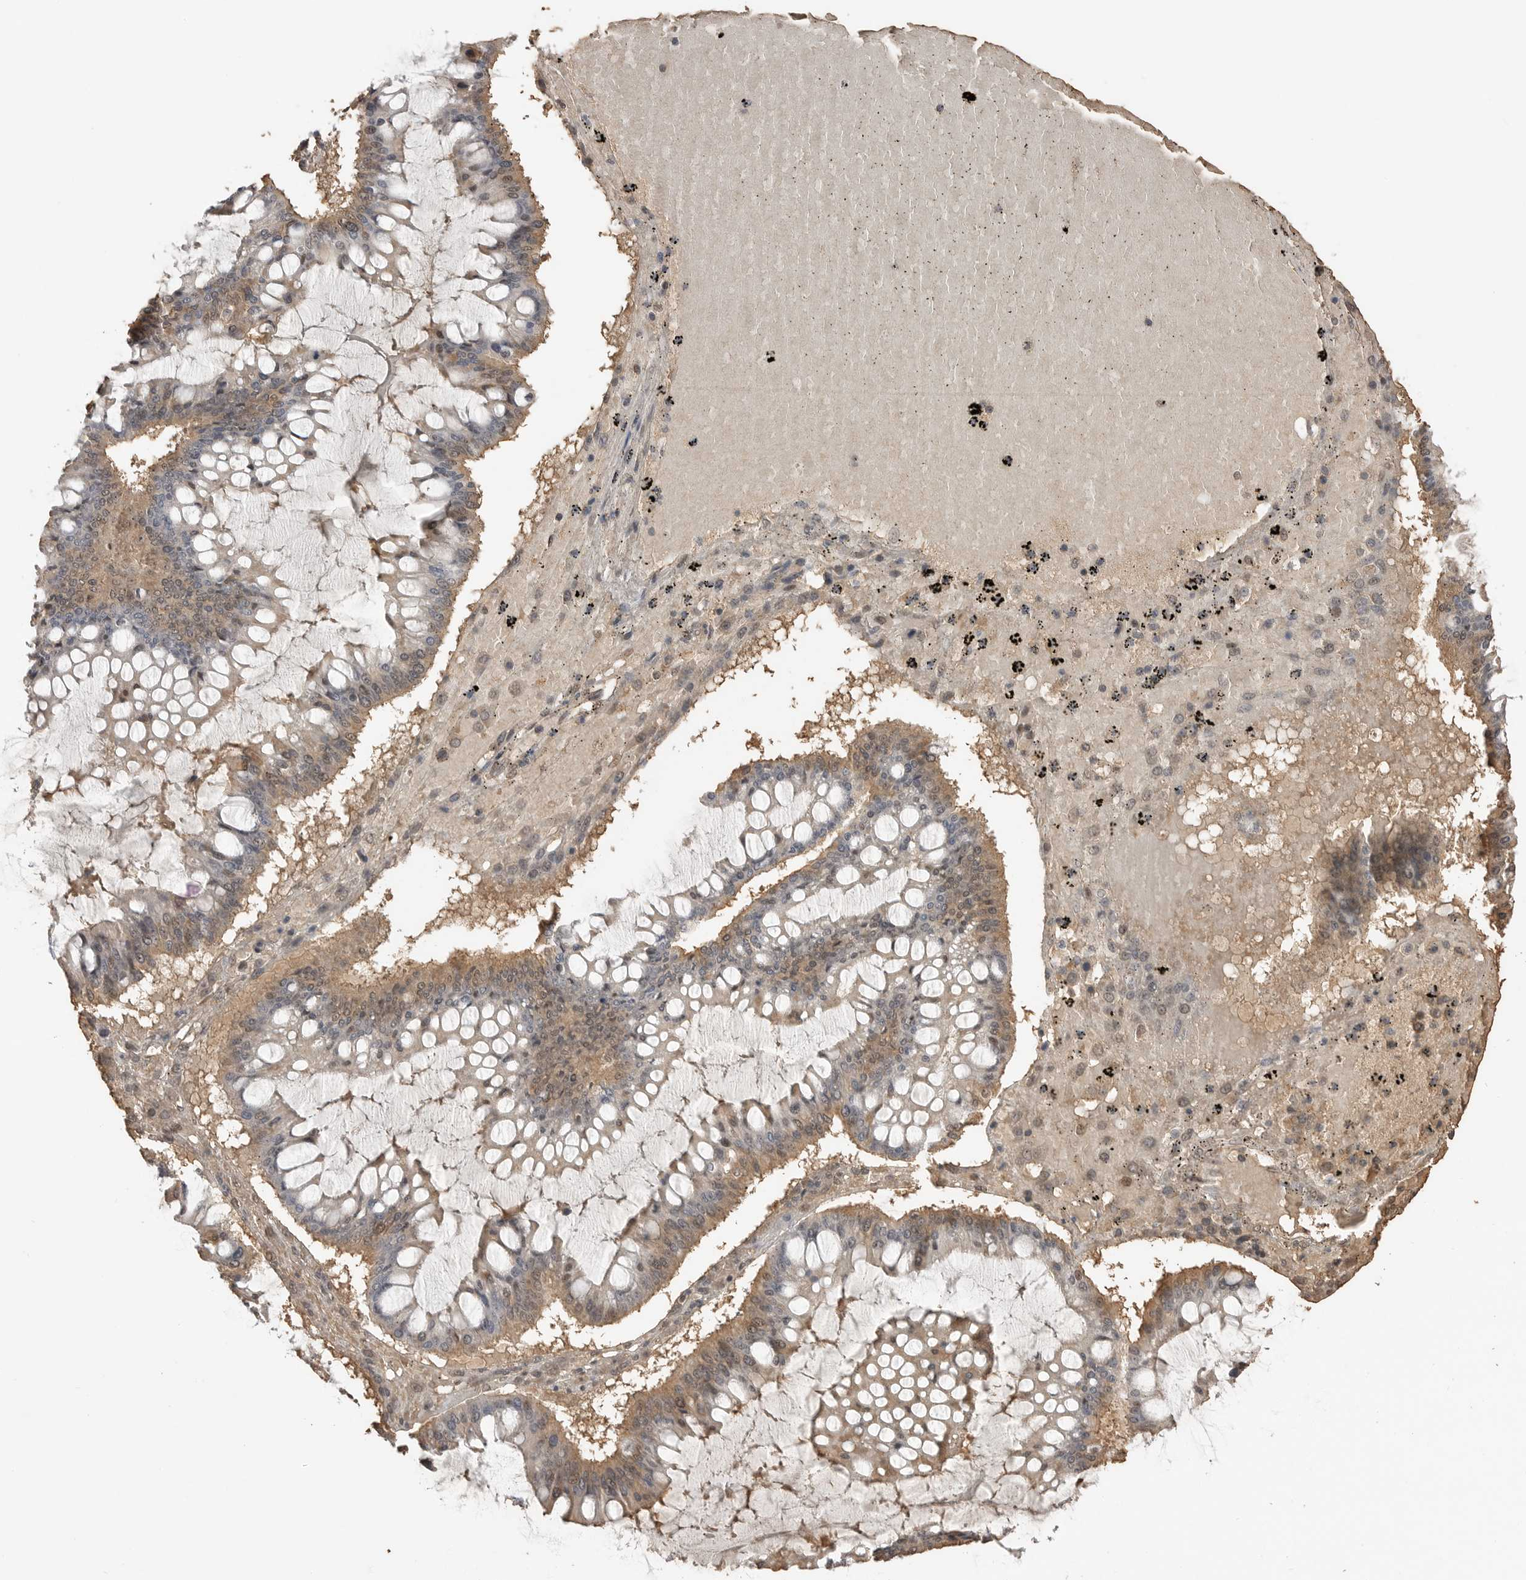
{"staining": {"intensity": "weak", "quantity": ">75%", "location": "cytoplasmic/membranous"}, "tissue": "ovarian cancer", "cell_type": "Tumor cells", "image_type": "cancer", "snomed": [{"axis": "morphology", "description": "Cystadenocarcinoma, mucinous, NOS"}, {"axis": "topography", "description": "Ovary"}], "caption": "Ovarian mucinous cystadenocarcinoma stained with a brown dye displays weak cytoplasmic/membranous positive expression in about >75% of tumor cells.", "gene": "ASPSCR1", "patient": {"sex": "female", "age": 73}}